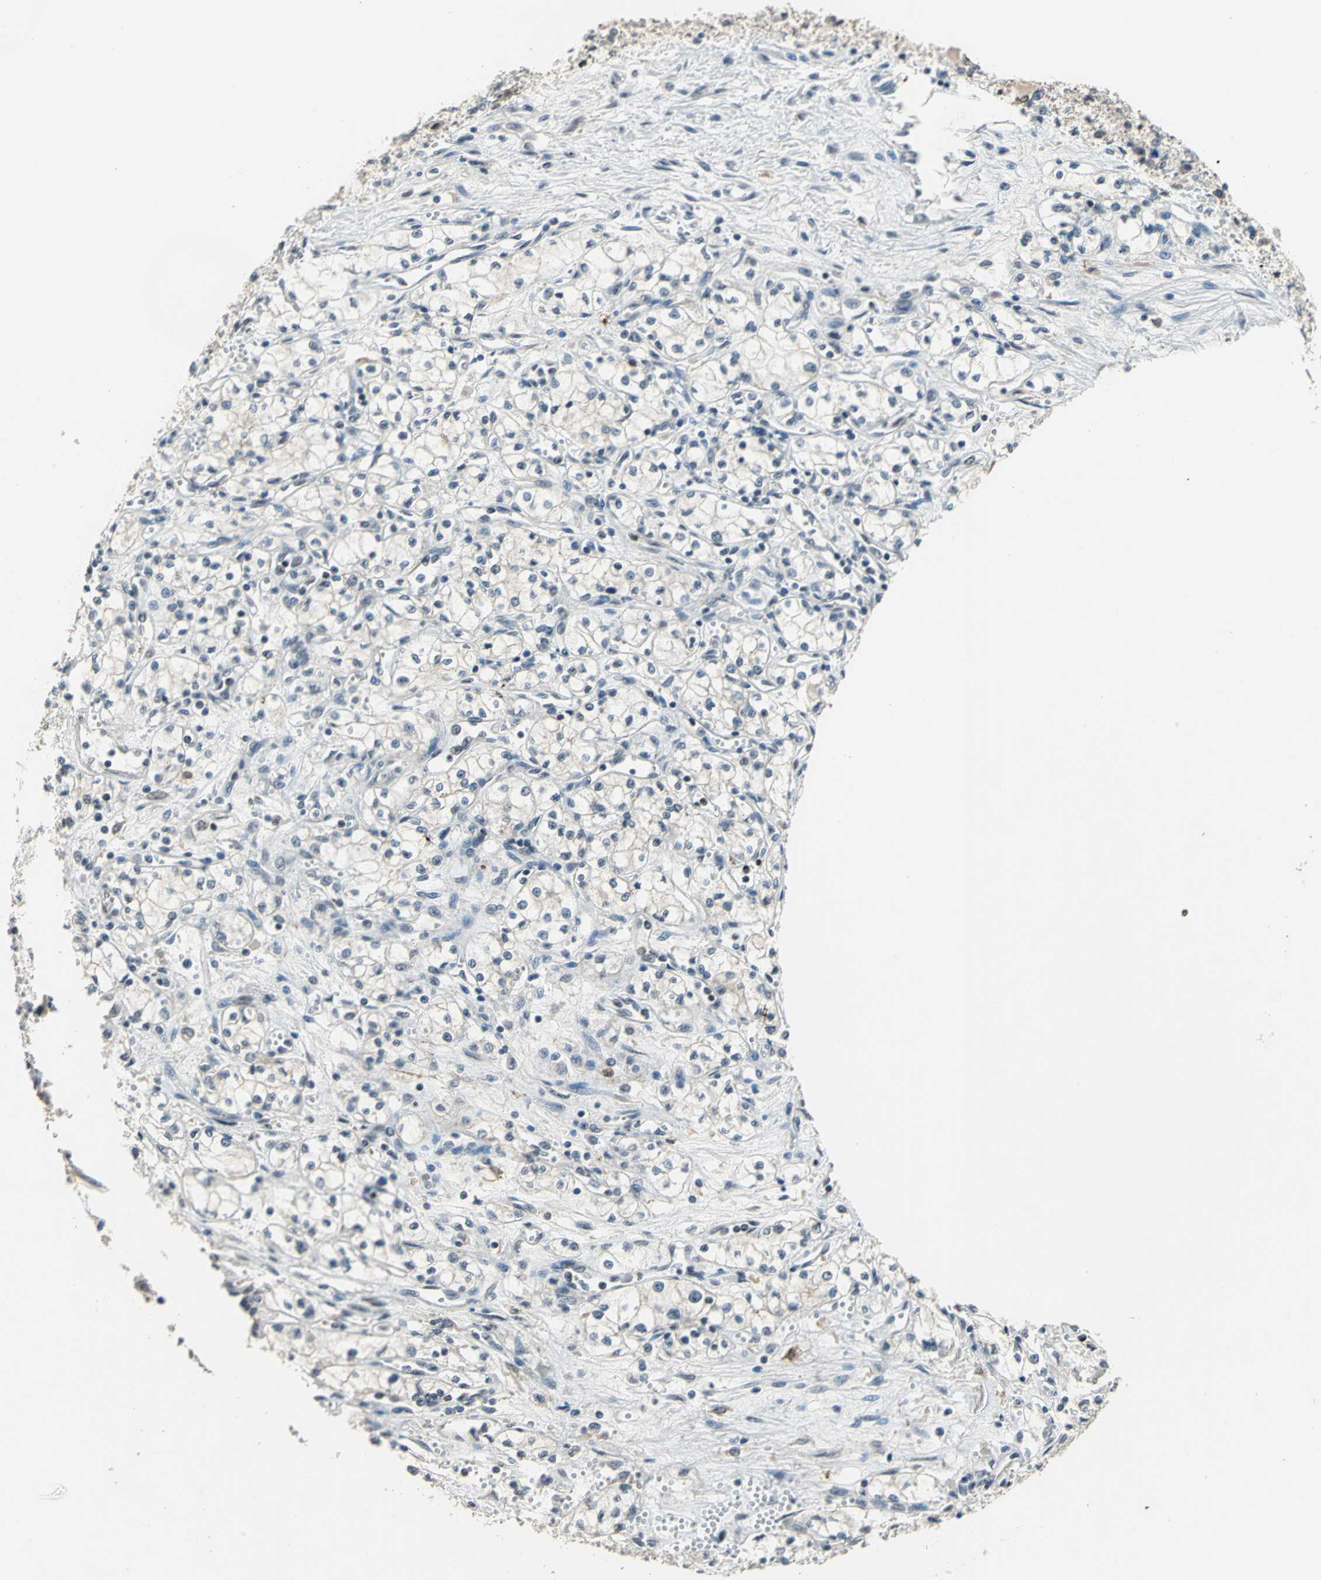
{"staining": {"intensity": "negative", "quantity": "none", "location": "none"}, "tissue": "renal cancer", "cell_type": "Tumor cells", "image_type": "cancer", "snomed": [{"axis": "morphology", "description": "Normal tissue, NOS"}, {"axis": "morphology", "description": "Adenocarcinoma, NOS"}, {"axis": "topography", "description": "Kidney"}], "caption": "Adenocarcinoma (renal) was stained to show a protein in brown. There is no significant staining in tumor cells.", "gene": "ELF2", "patient": {"sex": "male", "age": 59}}